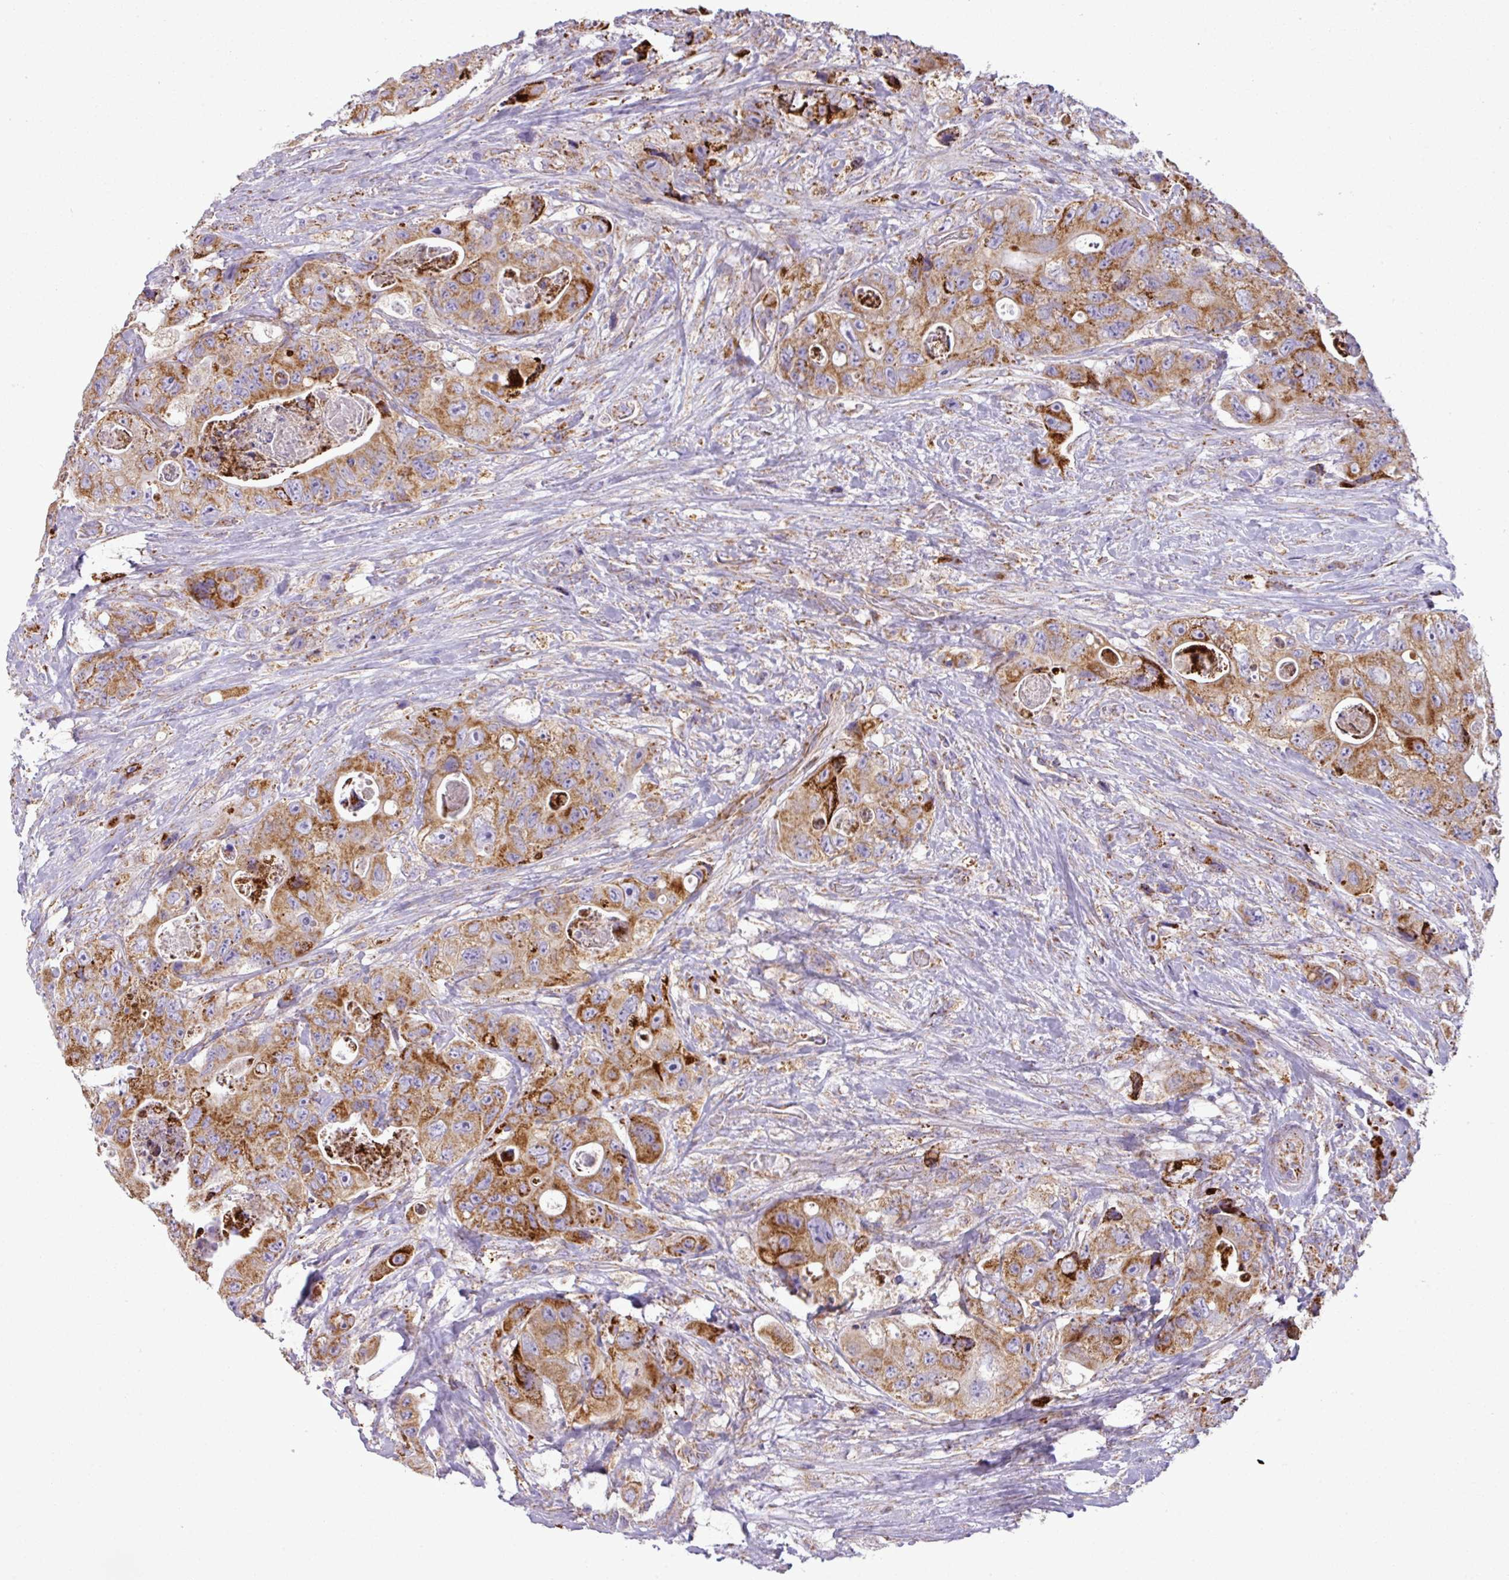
{"staining": {"intensity": "strong", "quantity": ">75%", "location": "cytoplasmic/membranous"}, "tissue": "colorectal cancer", "cell_type": "Tumor cells", "image_type": "cancer", "snomed": [{"axis": "morphology", "description": "Adenocarcinoma, NOS"}, {"axis": "topography", "description": "Colon"}], "caption": "This micrograph shows IHC staining of colorectal cancer, with high strong cytoplasmic/membranous positivity in about >75% of tumor cells.", "gene": "ZNF81", "patient": {"sex": "female", "age": 46}}